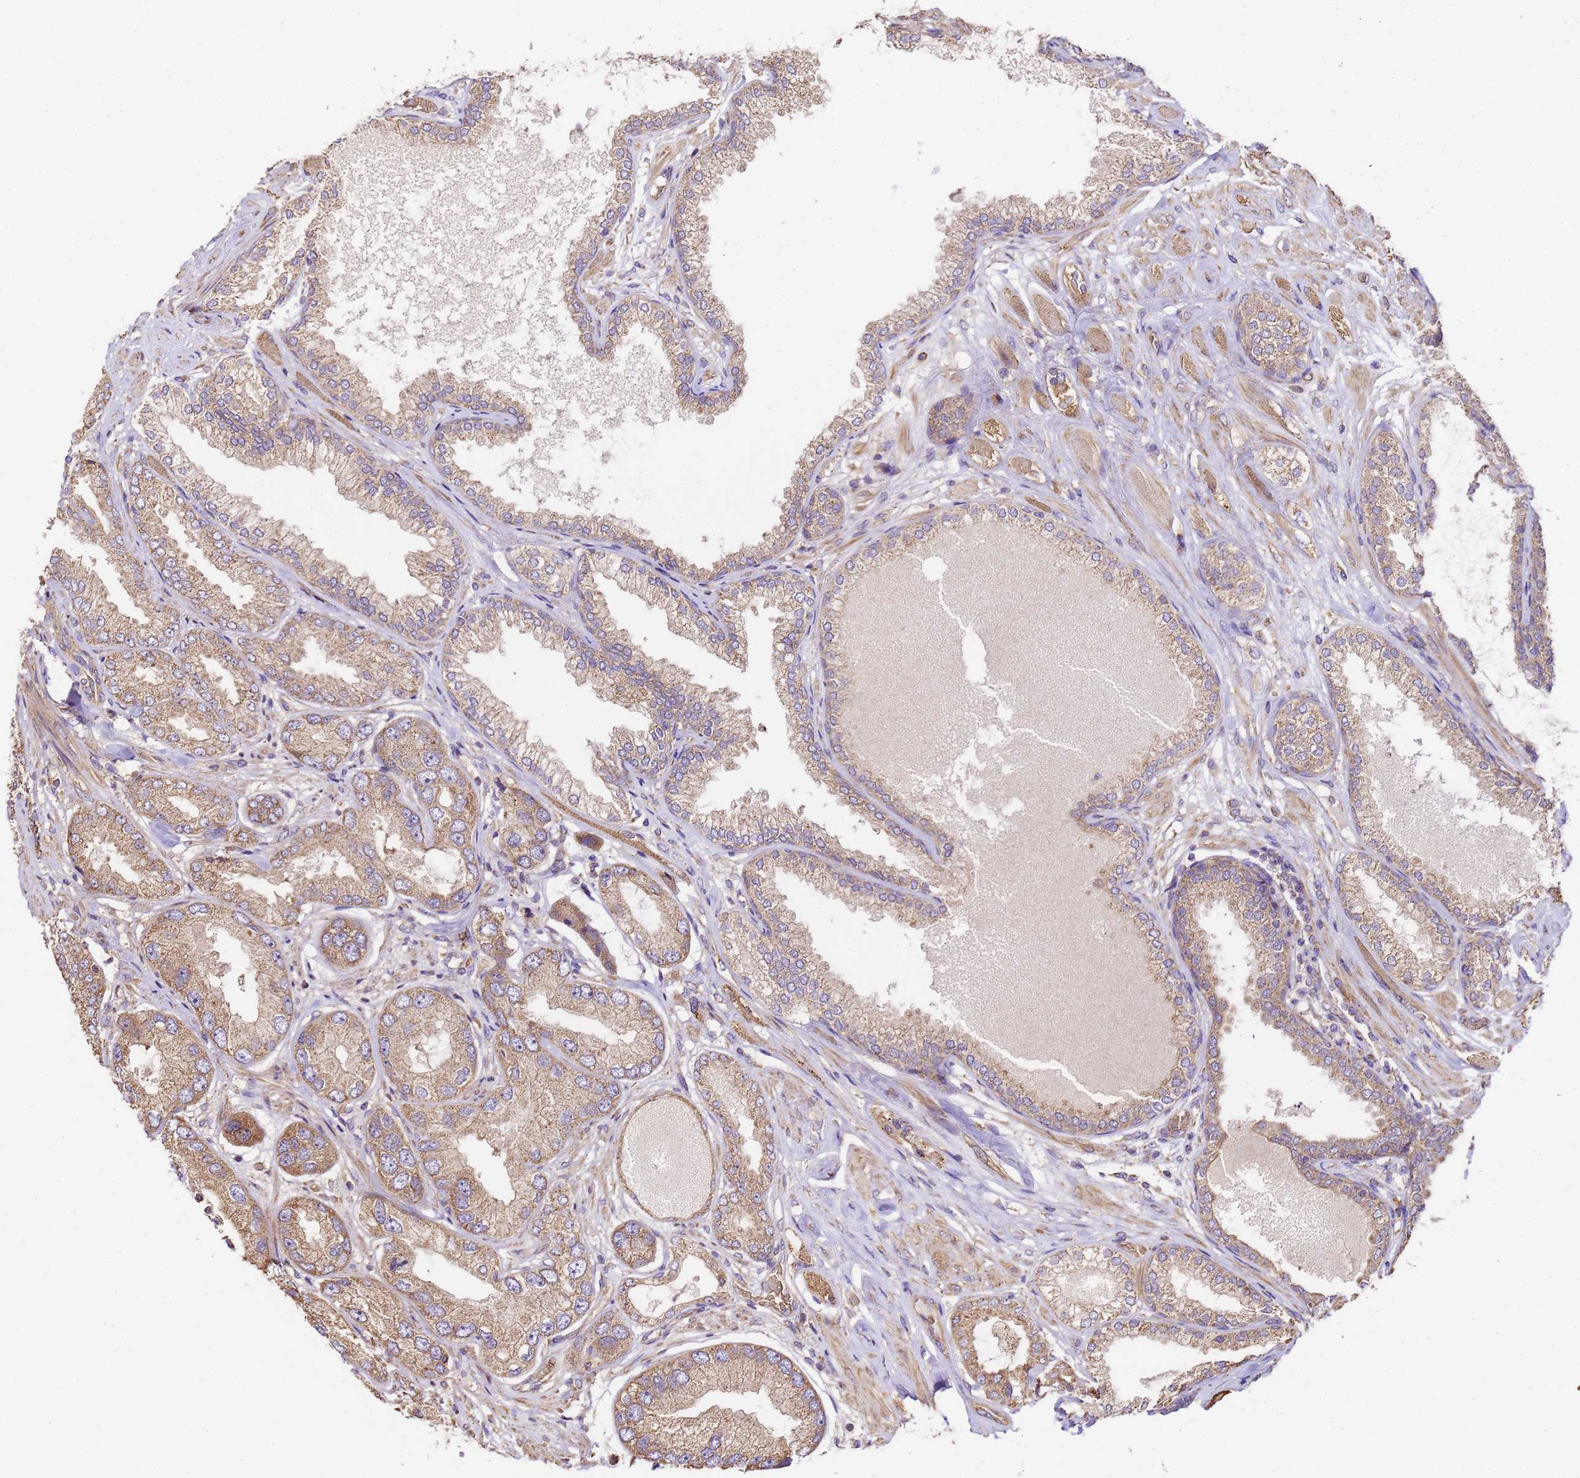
{"staining": {"intensity": "moderate", "quantity": ">75%", "location": "cytoplasmic/membranous"}, "tissue": "prostate cancer", "cell_type": "Tumor cells", "image_type": "cancer", "snomed": [{"axis": "morphology", "description": "Adenocarcinoma, High grade"}, {"axis": "topography", "description": "Prostate"}], "caption": "Moderate cytoplasmic/membranous staining is appreciated in about >75% of tumor cells in prostate high-grade adenocarcinoma.", "gene": "LRRIQ1", "patient": {"sex": "male", "age": 71}}